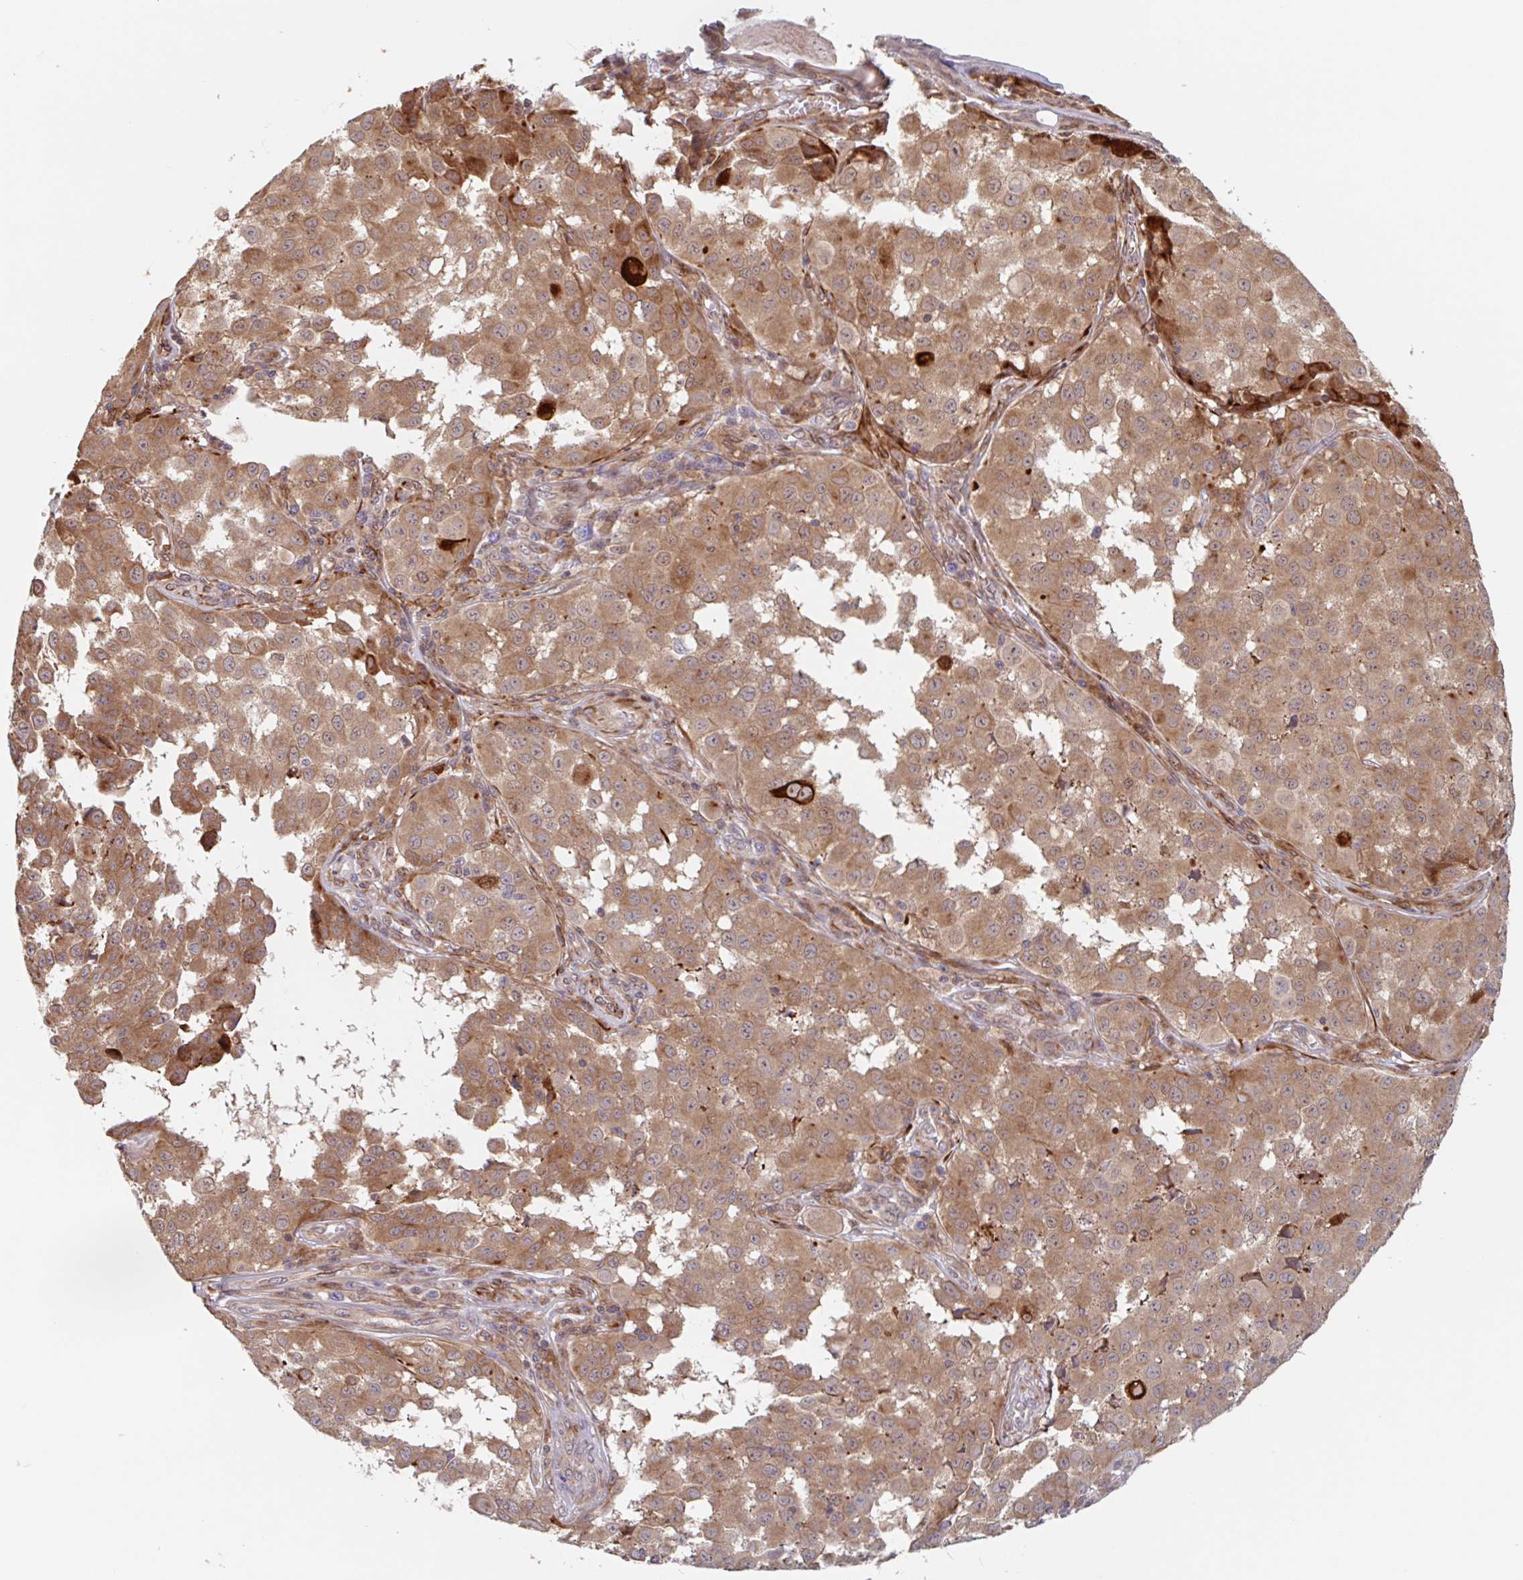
{"staining": {"intensity": "moderate", "quantity": ">75%", "location": "cytoplasmic/membranous"}, "tissue": "melanoma", "cell_type": "Tumor cells", "image_type": "cancer", "snomed": [{"axis": "morphology", "description": "Malignant melanoma, NOS"}, {"axis": "topography", "description": "Skin"}], "caption": "This is an image of immunohistochemistry (IHC) staining of melanoma, which shows moderate staining in the cytoplasmic/membranous of tumor cells.", "gene": "NUB1", "patient": {"sex": "male", "age": 64}}